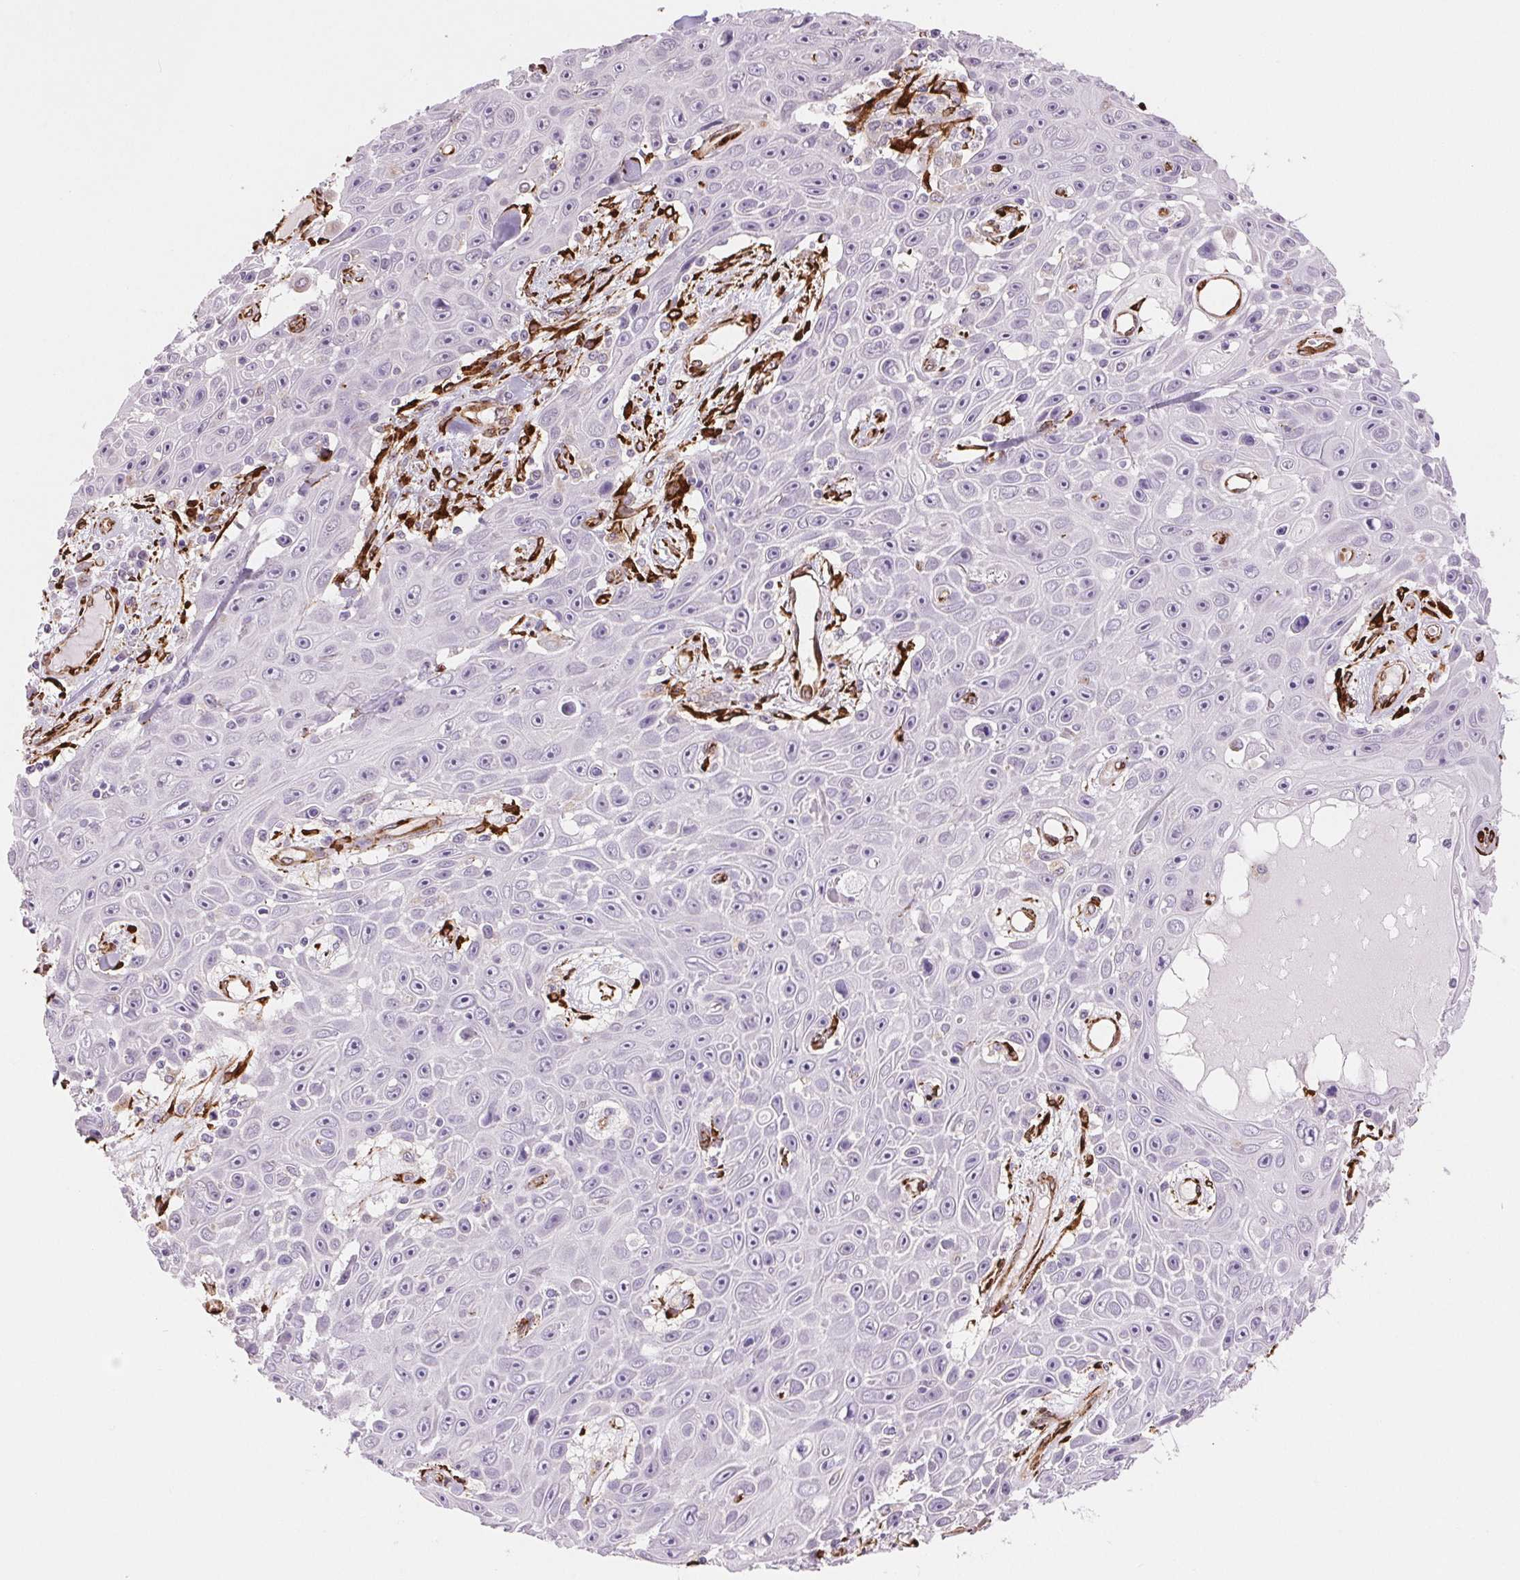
{"staining": {"intensity": "negative", "quantity": "none", "location": "none"}, "tissue": "skin cancer", "cell_type": "Tumor cells", "image_type": "cancer", "snomed": [{"axis": "morphology", "description": "Squamous cell carcinoma, NOS"}, {"axis": "topography", "description": "Skin"}], "caption": "Image shows no protein positivity in tumor cells of squamous cell carcinoma (skin) tissue. (Brightfield microscopy of DAB immunohistochemistry at high magnification).", "gene": "FKBP10", "patient": {"sex": "male", "age": 82}}